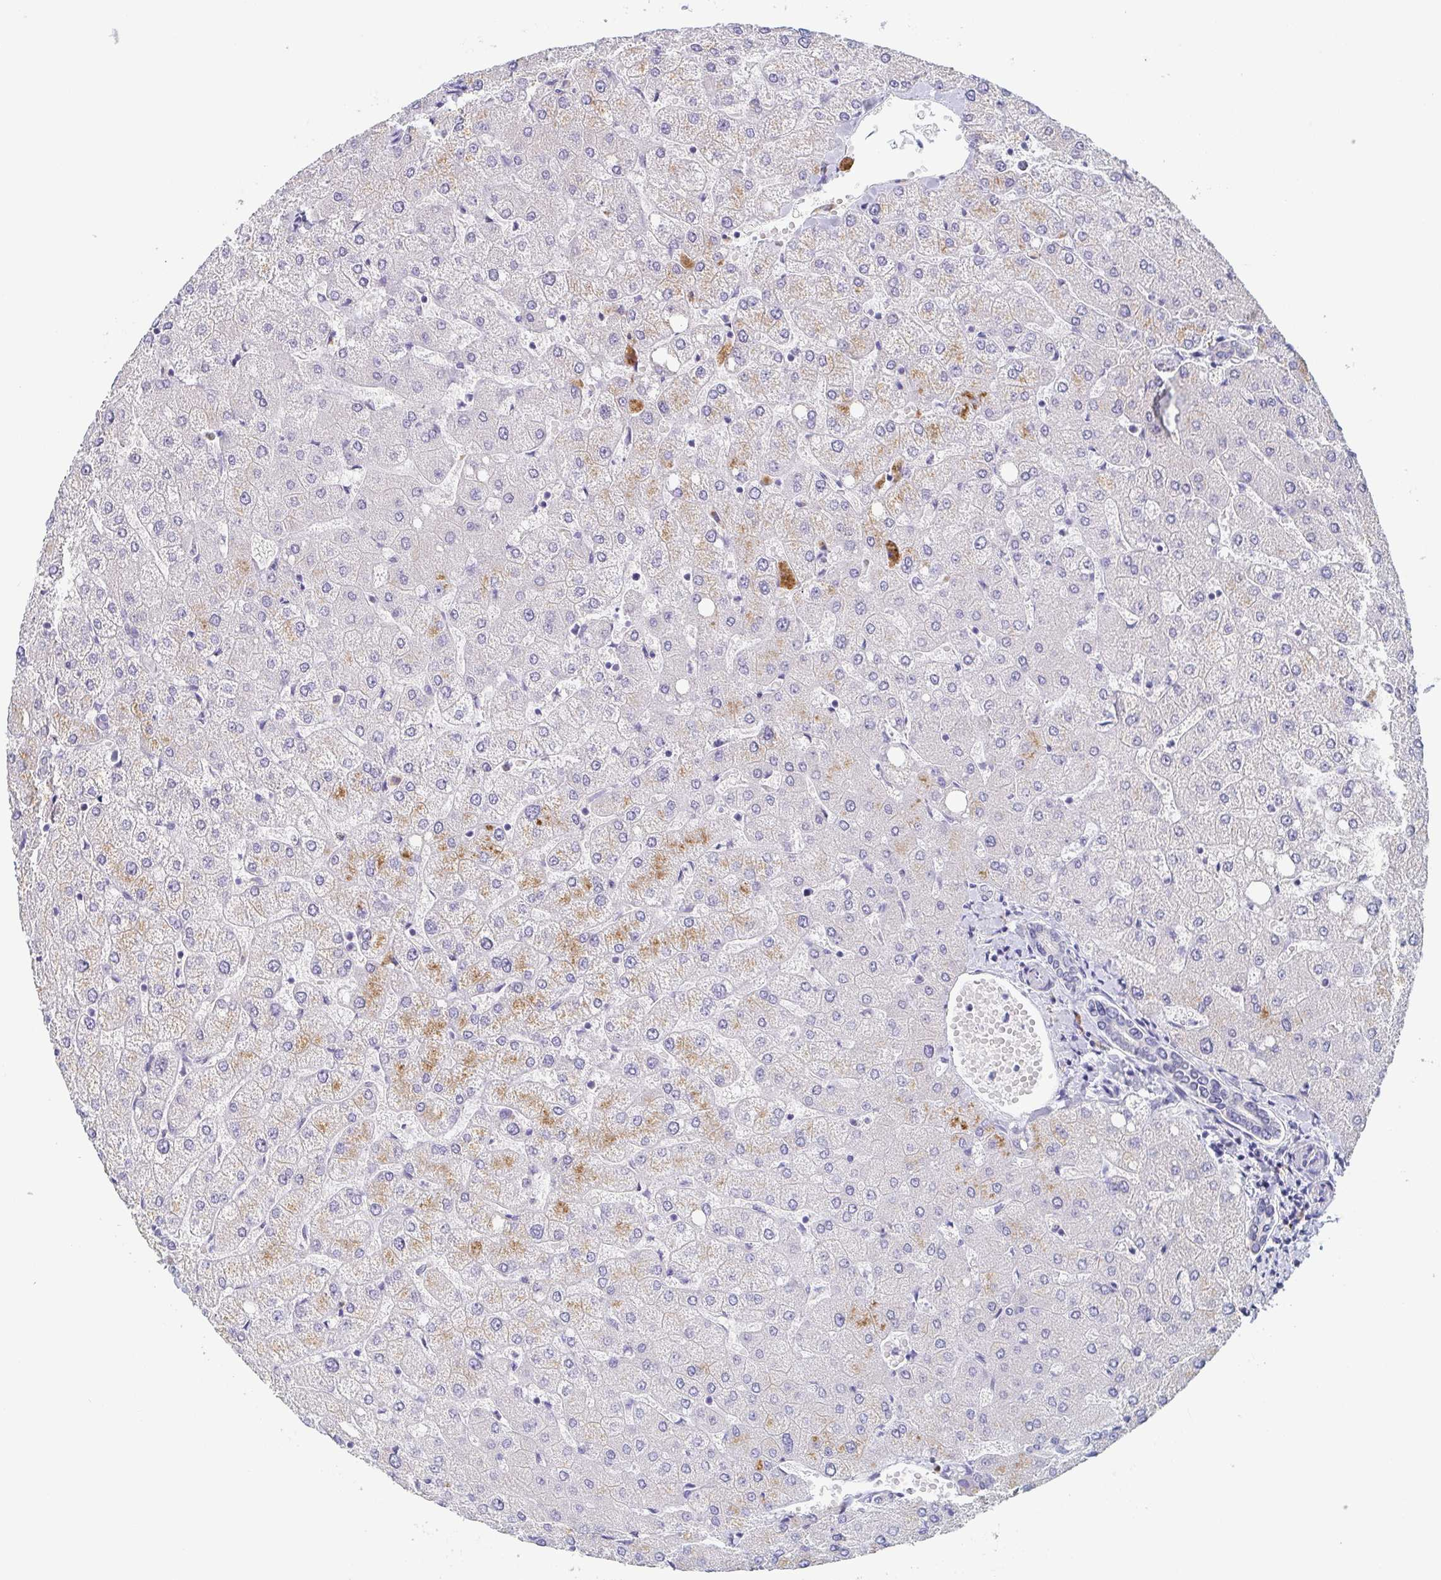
{"staining": {"intensity": "negative", "quantity": "none", "location": "none"}, "tissue": "liver", "cell_type": "Cholangiocytes", "image_type": "normal", "snomed": [{"axis": "morphology", "description": "Normal tissue, NOS"}, {"axis": "topography", "description": "Liver"}], "caption": "Micrograph shows no protein expression in cholangiocytes of benign liver. (DAB (3,3'-diaminobenzidine) IHC visualized using brightfield microscopy, high magnification).", "gene": "ITLN1", "patient": {"sex": "female", "age": 54}}